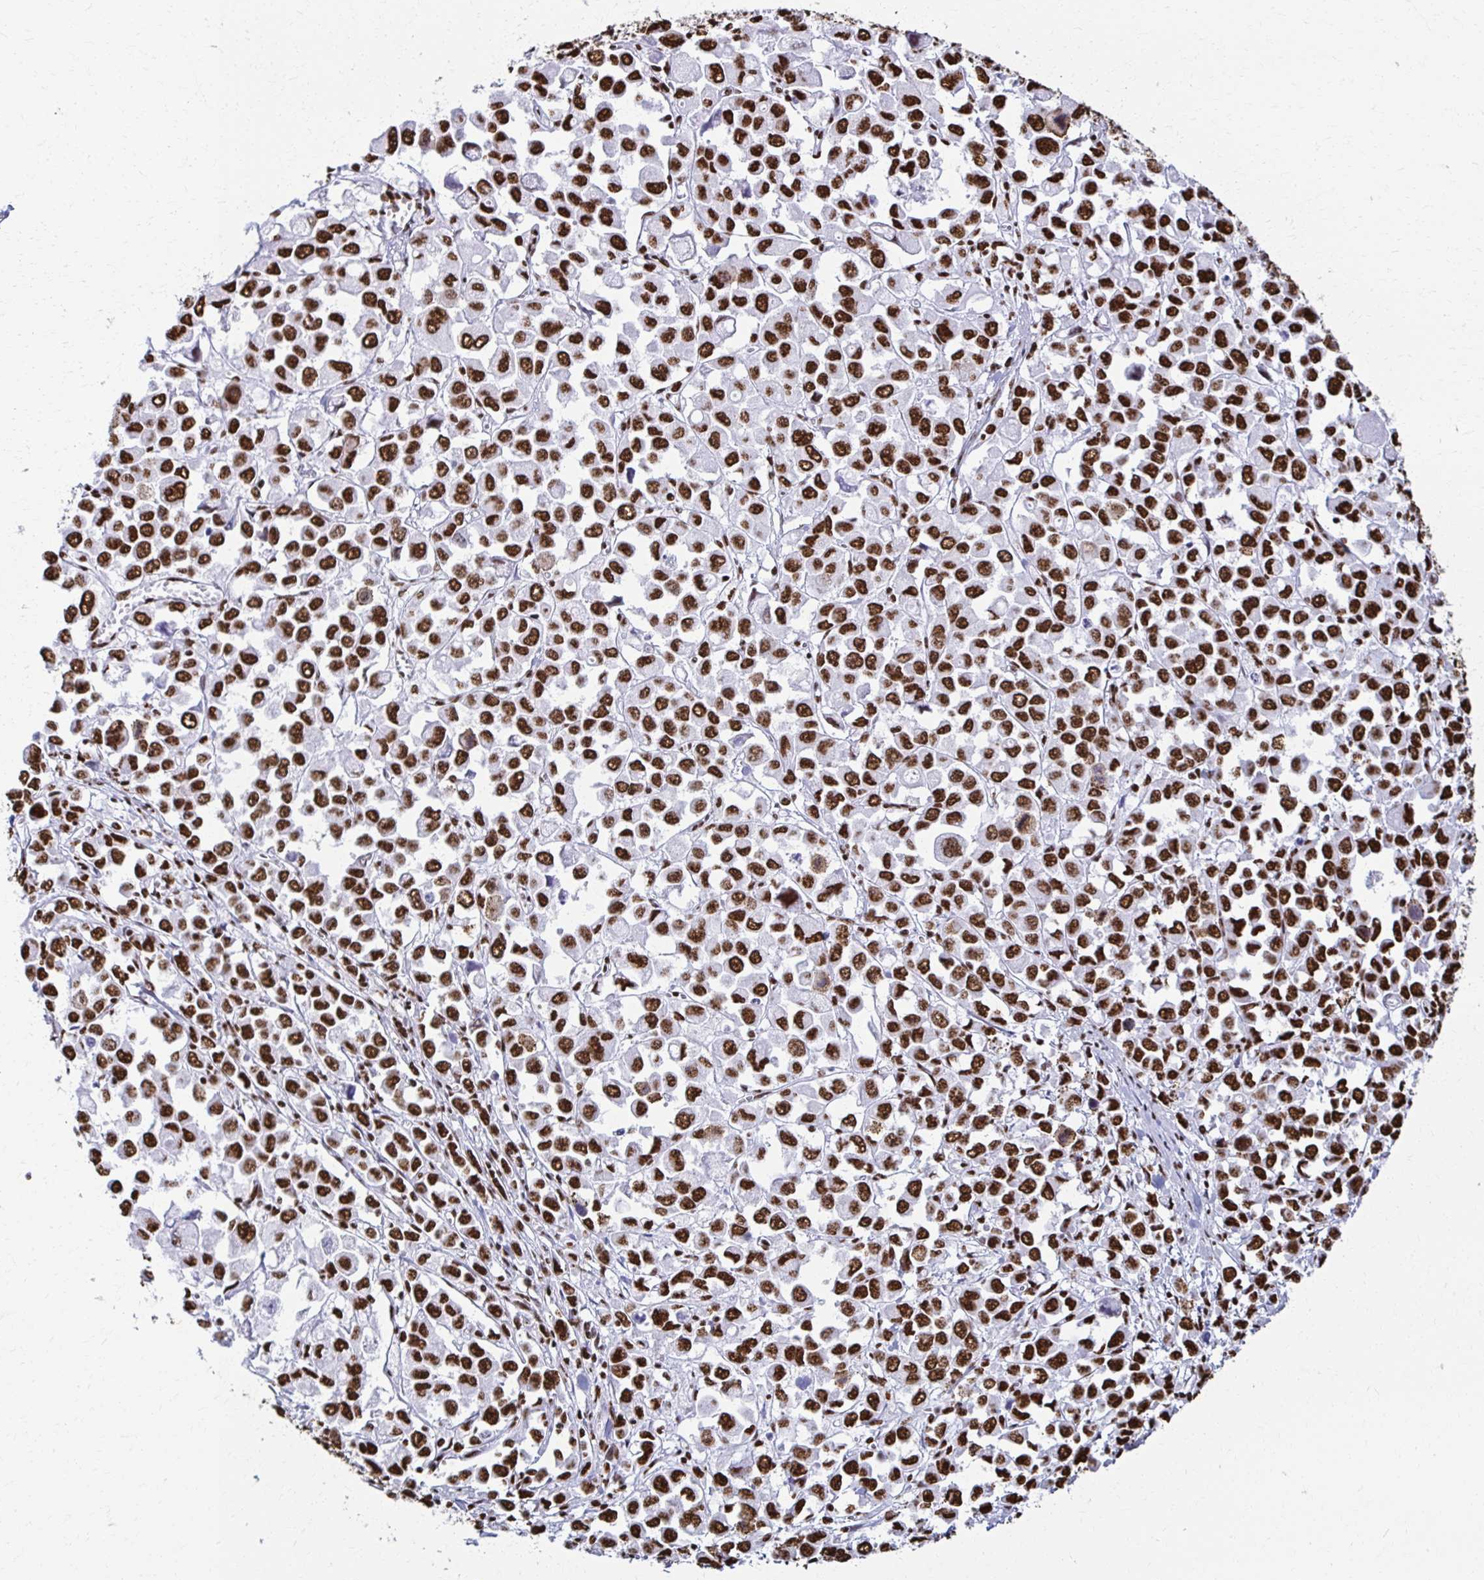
{"staining": {"intensity": "strong", "quantity": ">75%", "location": "nuclear"}, "tissue": "stomach cancer", "cell_type": "Tumor cells", "image_type": "cancer", "snomed": [{"axis": "morphology", "description": "Adenocarcinoma, NOS"}, {"axis": "topography", "description": "Stomach, upper"}], "caption": "Brown immunohistochemical staining in human stomach adenocarcinoma demonstrates strong nuclear expression in about >75% of tumor cells.", "gene": "NONO", "patient": {"sex": "male", "age": 70}}